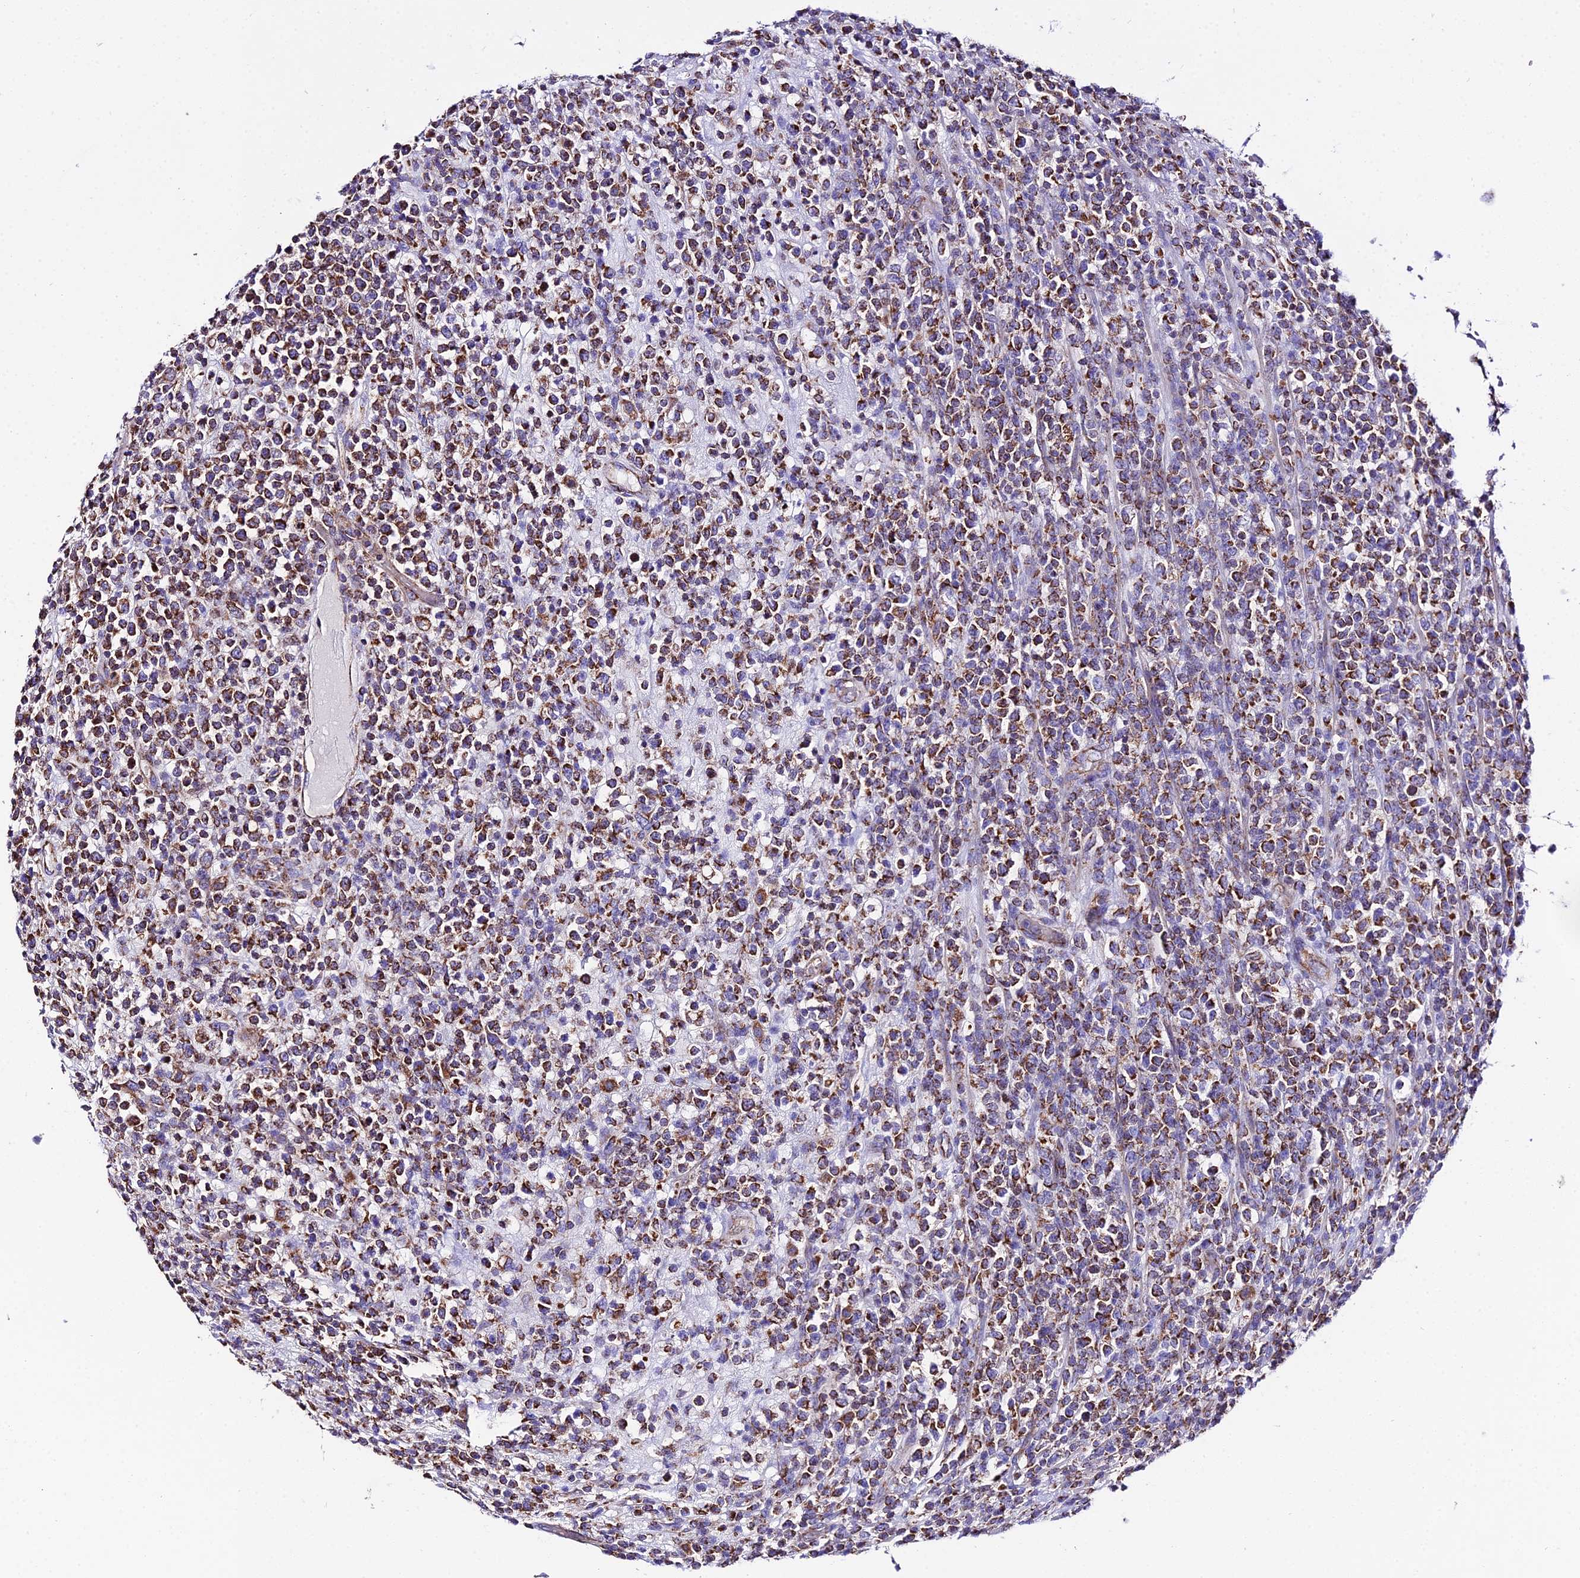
{"staining": {"intensity": "moderate", "quantity": ">75%", "location": "cytoplasmic/membranous"}, "tissue": "lymphoma", "cell_type": "Tumor cells", "image_type": "cancer", "snomed": [{"axis": "morphology", "description": "Malignant lymphoma, non-Hodgkin's type, High grade"}, {"axis": "topography", "description": "Colon"}], "caption": "Approximately >75% of tumor cells in human lymphoma display moderate cytoplasmic/membranous protein staining as visualized by brown immunohistochemical staining.", "gene": "OCIAD1", "patient": {"sex": "female", "age": 53}}